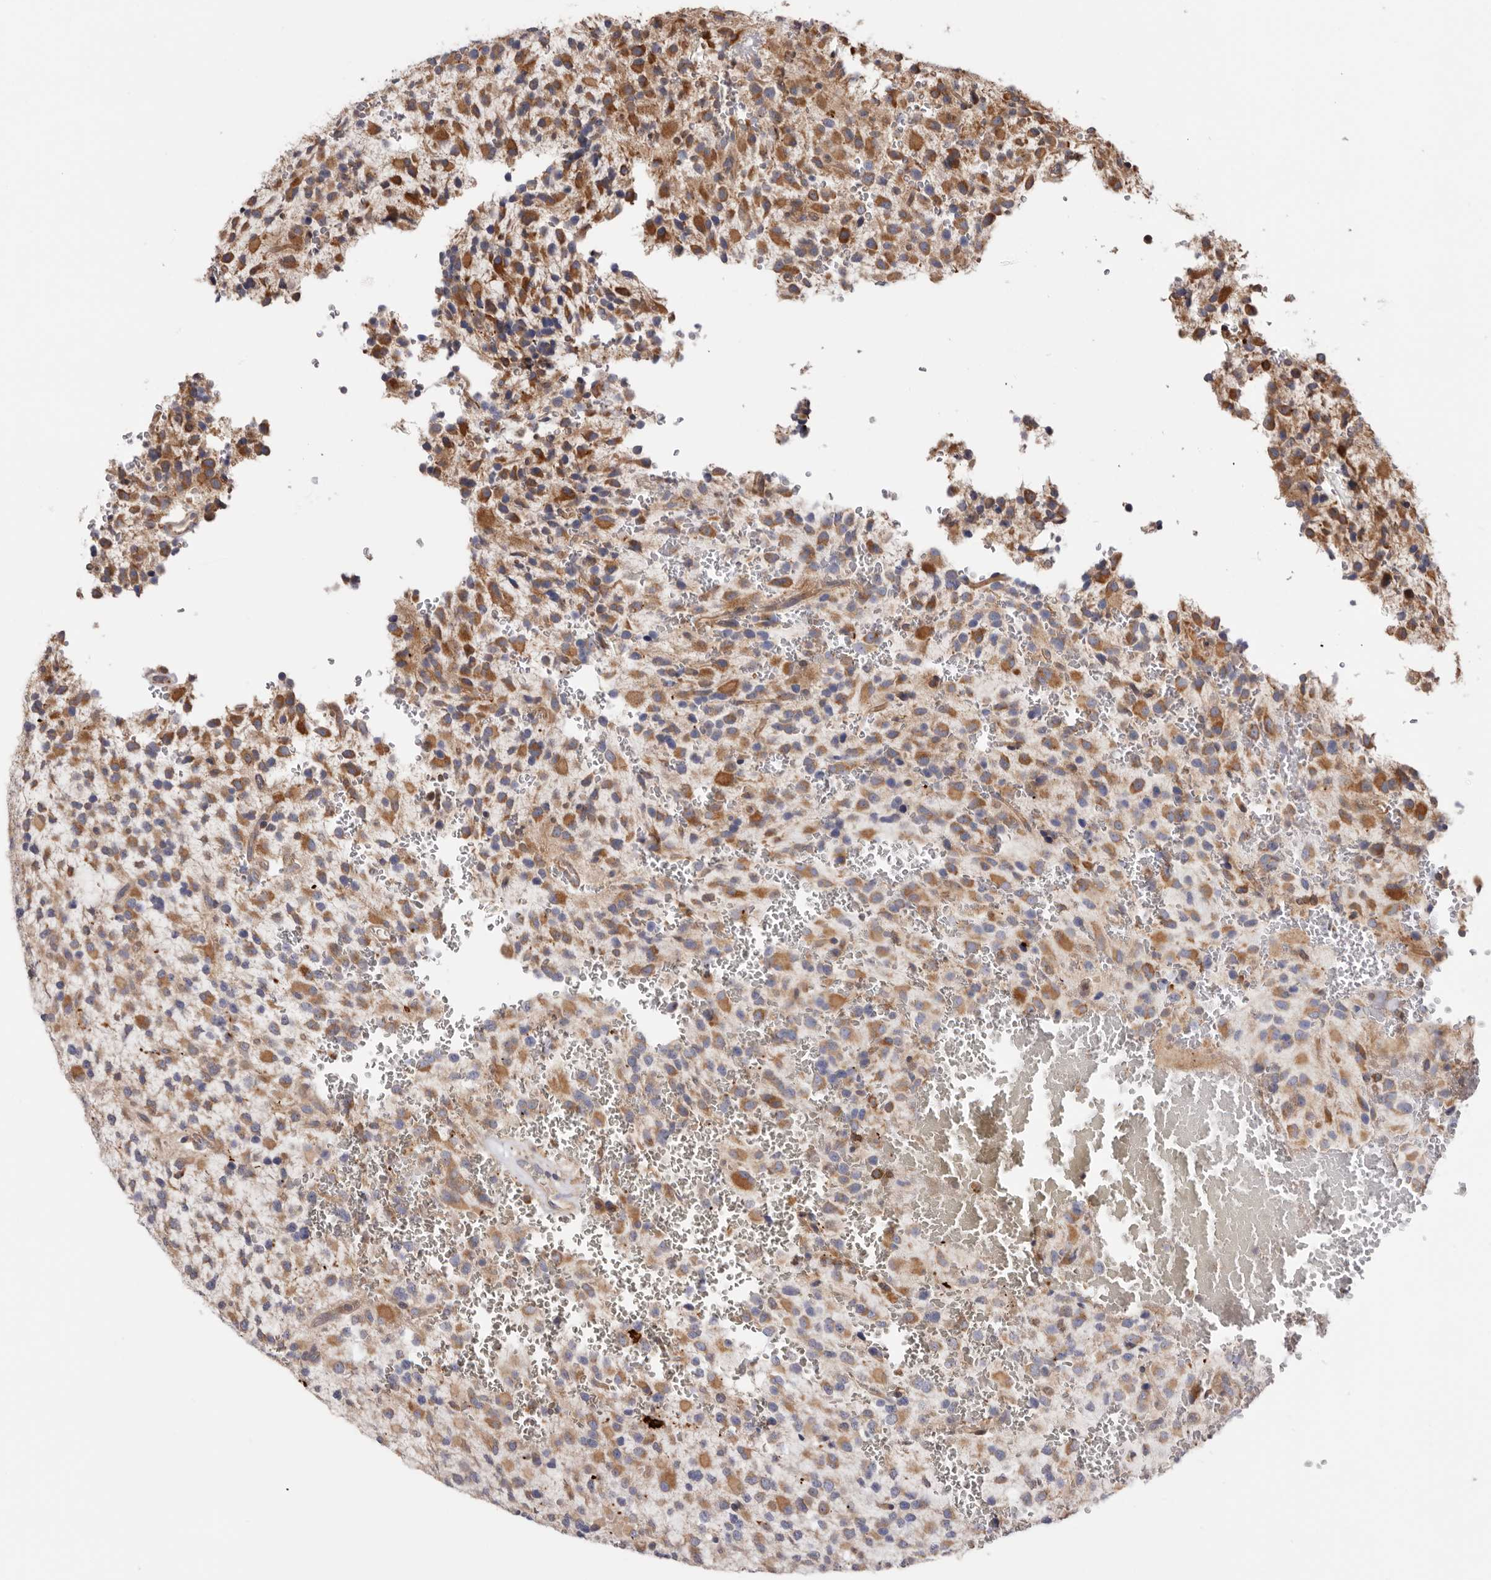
{"staining": {"intensity": "moderate", "quantity": "25%-75%", "location": "cytoplasmic/membranous"}, "tissue": "glioma", "cell_type": "Tumor cells", "image_type": "cancer", "snomed": [{"axis": "morphology", "description": "Glioma, malignant, High grade"}, {"axis": "topography", "description": "Brain"}], "caption": "A brown stain highlights moderate cytoplasmic/membranous expression of a protein in human glioma tumor cells. (IHC, brightfield microscopy, high magnification).", "gene": "TMUB1", "patient": {"sex": "male", "age": 34}}